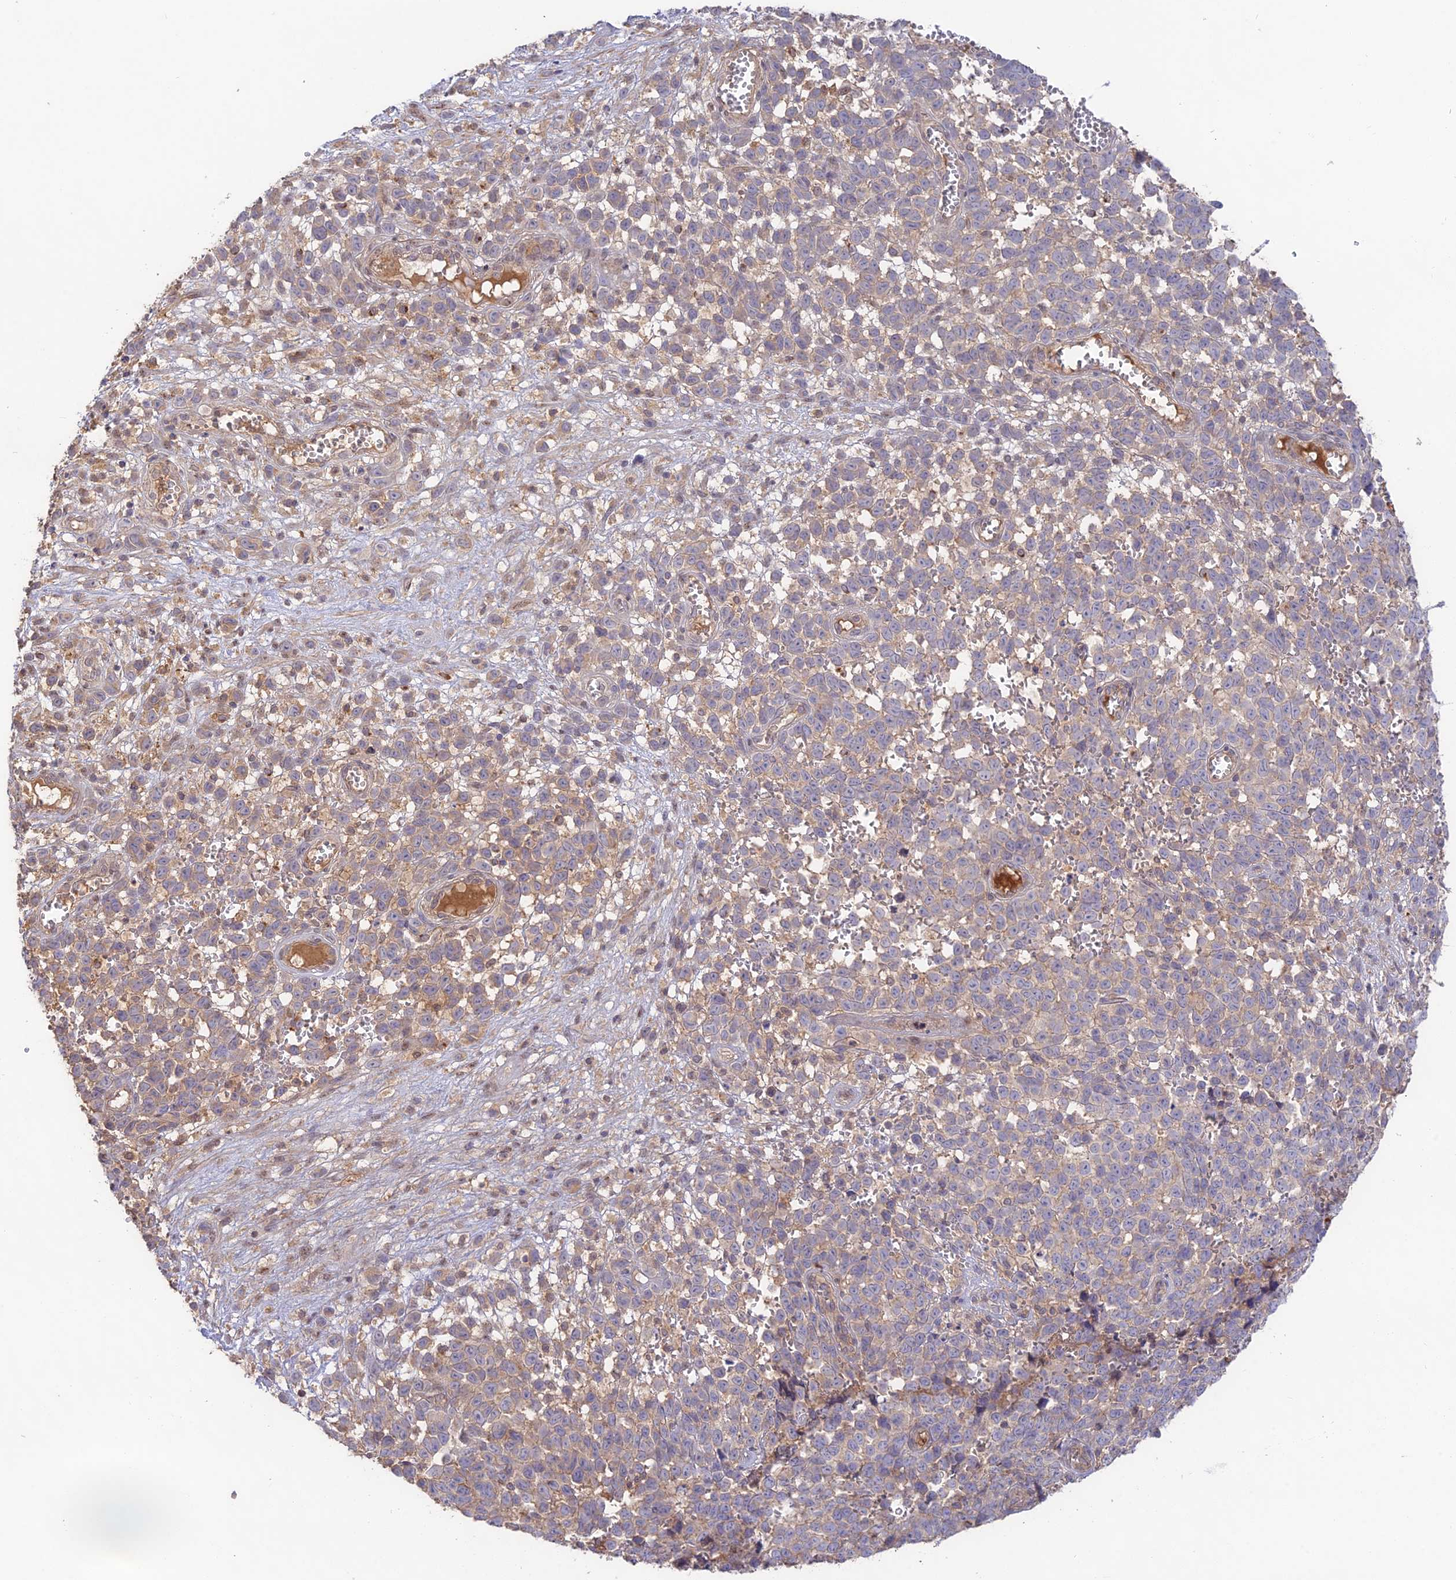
{"staining": {"intensity": "weak", "quantity": "<25%", "location": "cytoplasmic/membranous"}, "tissue": "melanoma", "cell_type": "Tumor cells", "image_type": "cancer", "snomed": [{"axis": "morphology", "description": "Malignant melanoma, NOS"}, {"axis": "topography", "description": "Nose, NOS"}], "caption": "An immunohistochemistry (IHC) micrograph of melanoma is shown. There is no staining in tumor cells of melanoma. Brightfield microscopy of IHC stained with DAB (3,3'-diaminobenzidine) (brown) and hematoxylin (blue), captured at high magnification.", "gene": "CLCF1", "patient": {"sex": "female", "age": 48}}